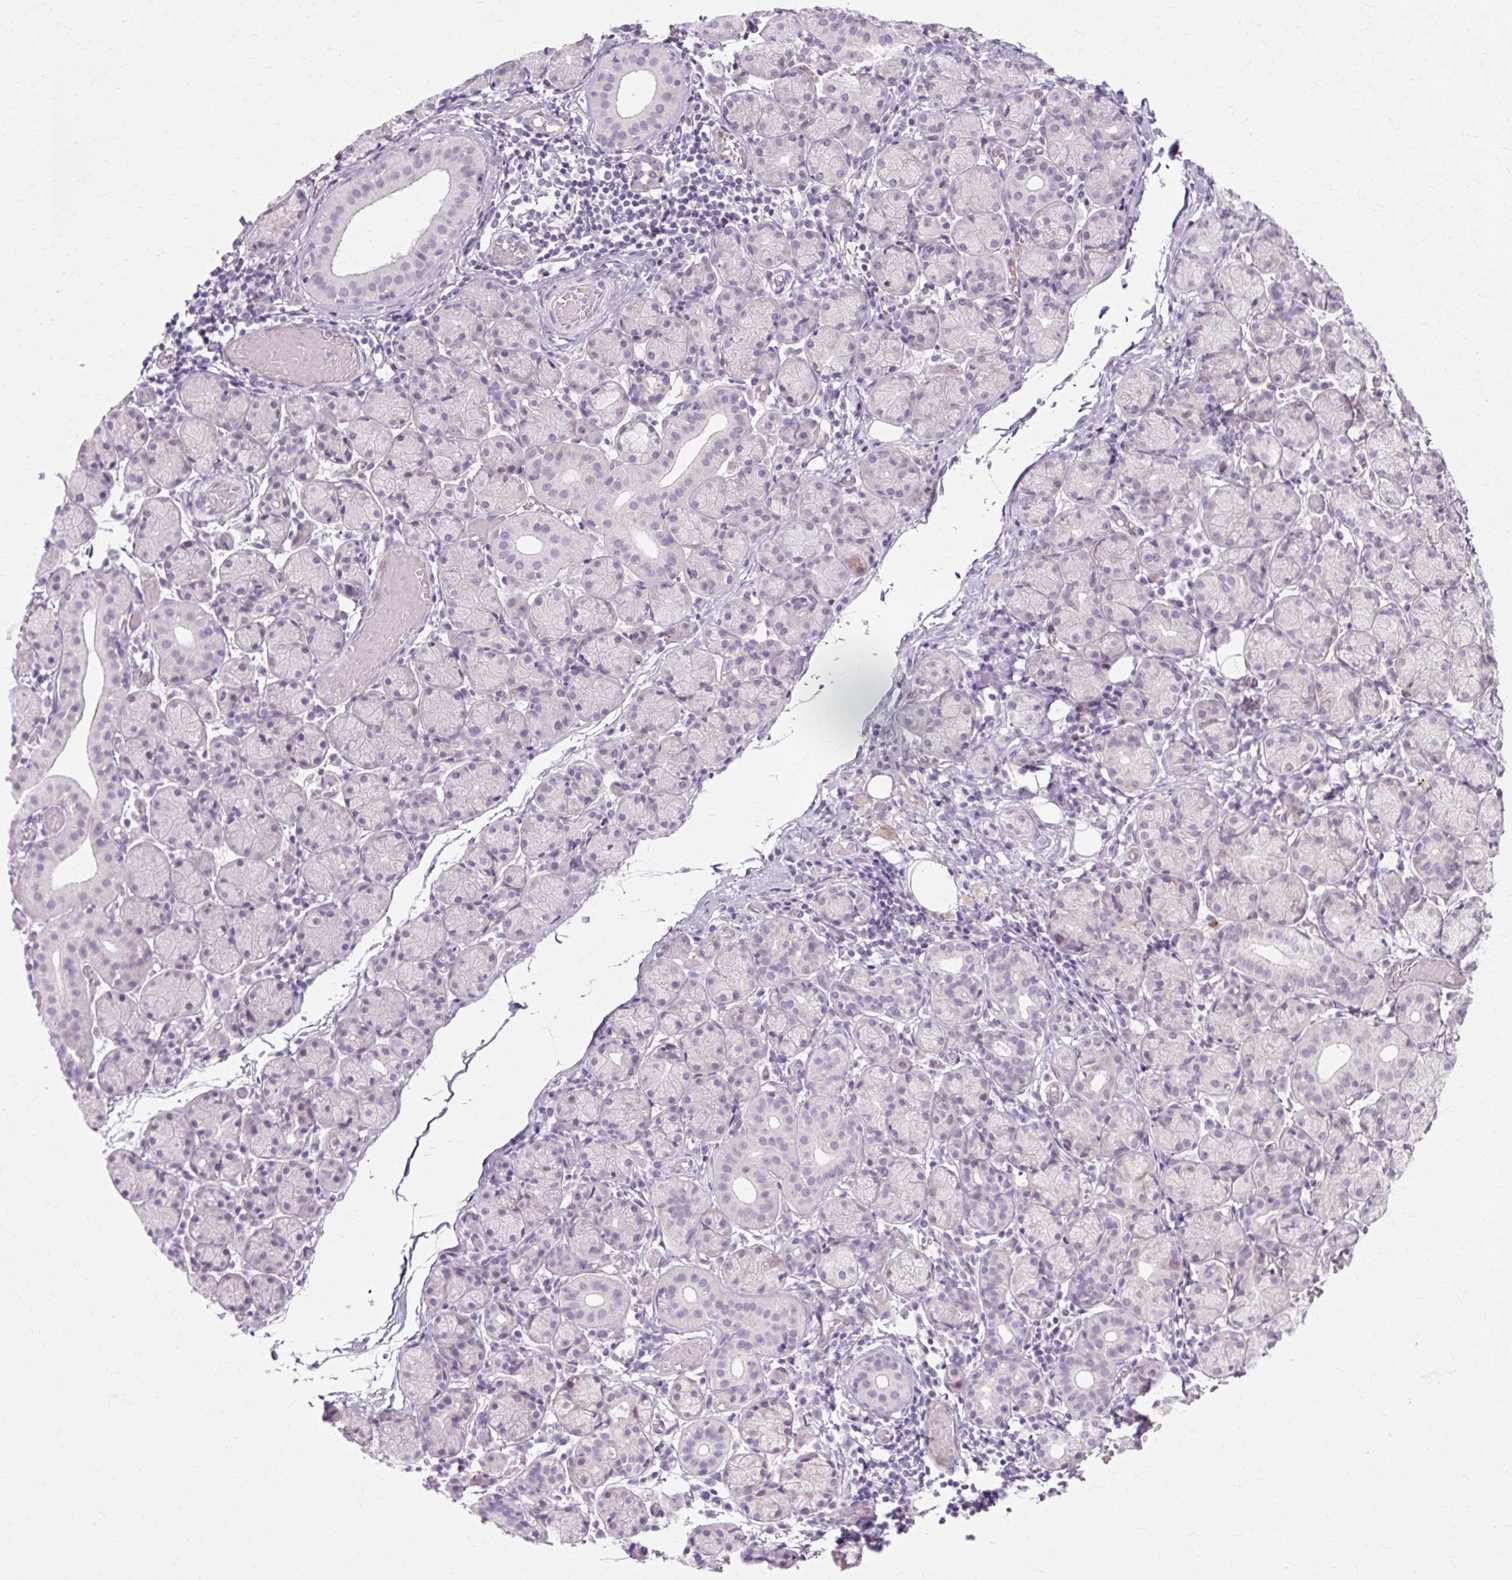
{"staining": {"intensity": "negative", "quantity": "none", "location": "none"}, "tissue": "salivary gland", "cell_type": "Glandular cells", "image_type": "normal", "snomed": [{"axis": "morphology", "description": "Normal tissue, NOS"}, {"axis": "topography", "description": "Salivary gland"}], "caption": "Image shows no protein expression in glandular cells of benign salivary gland.", "gene": "ZNF35", "patient": {"sex": "female", "age": 24}}